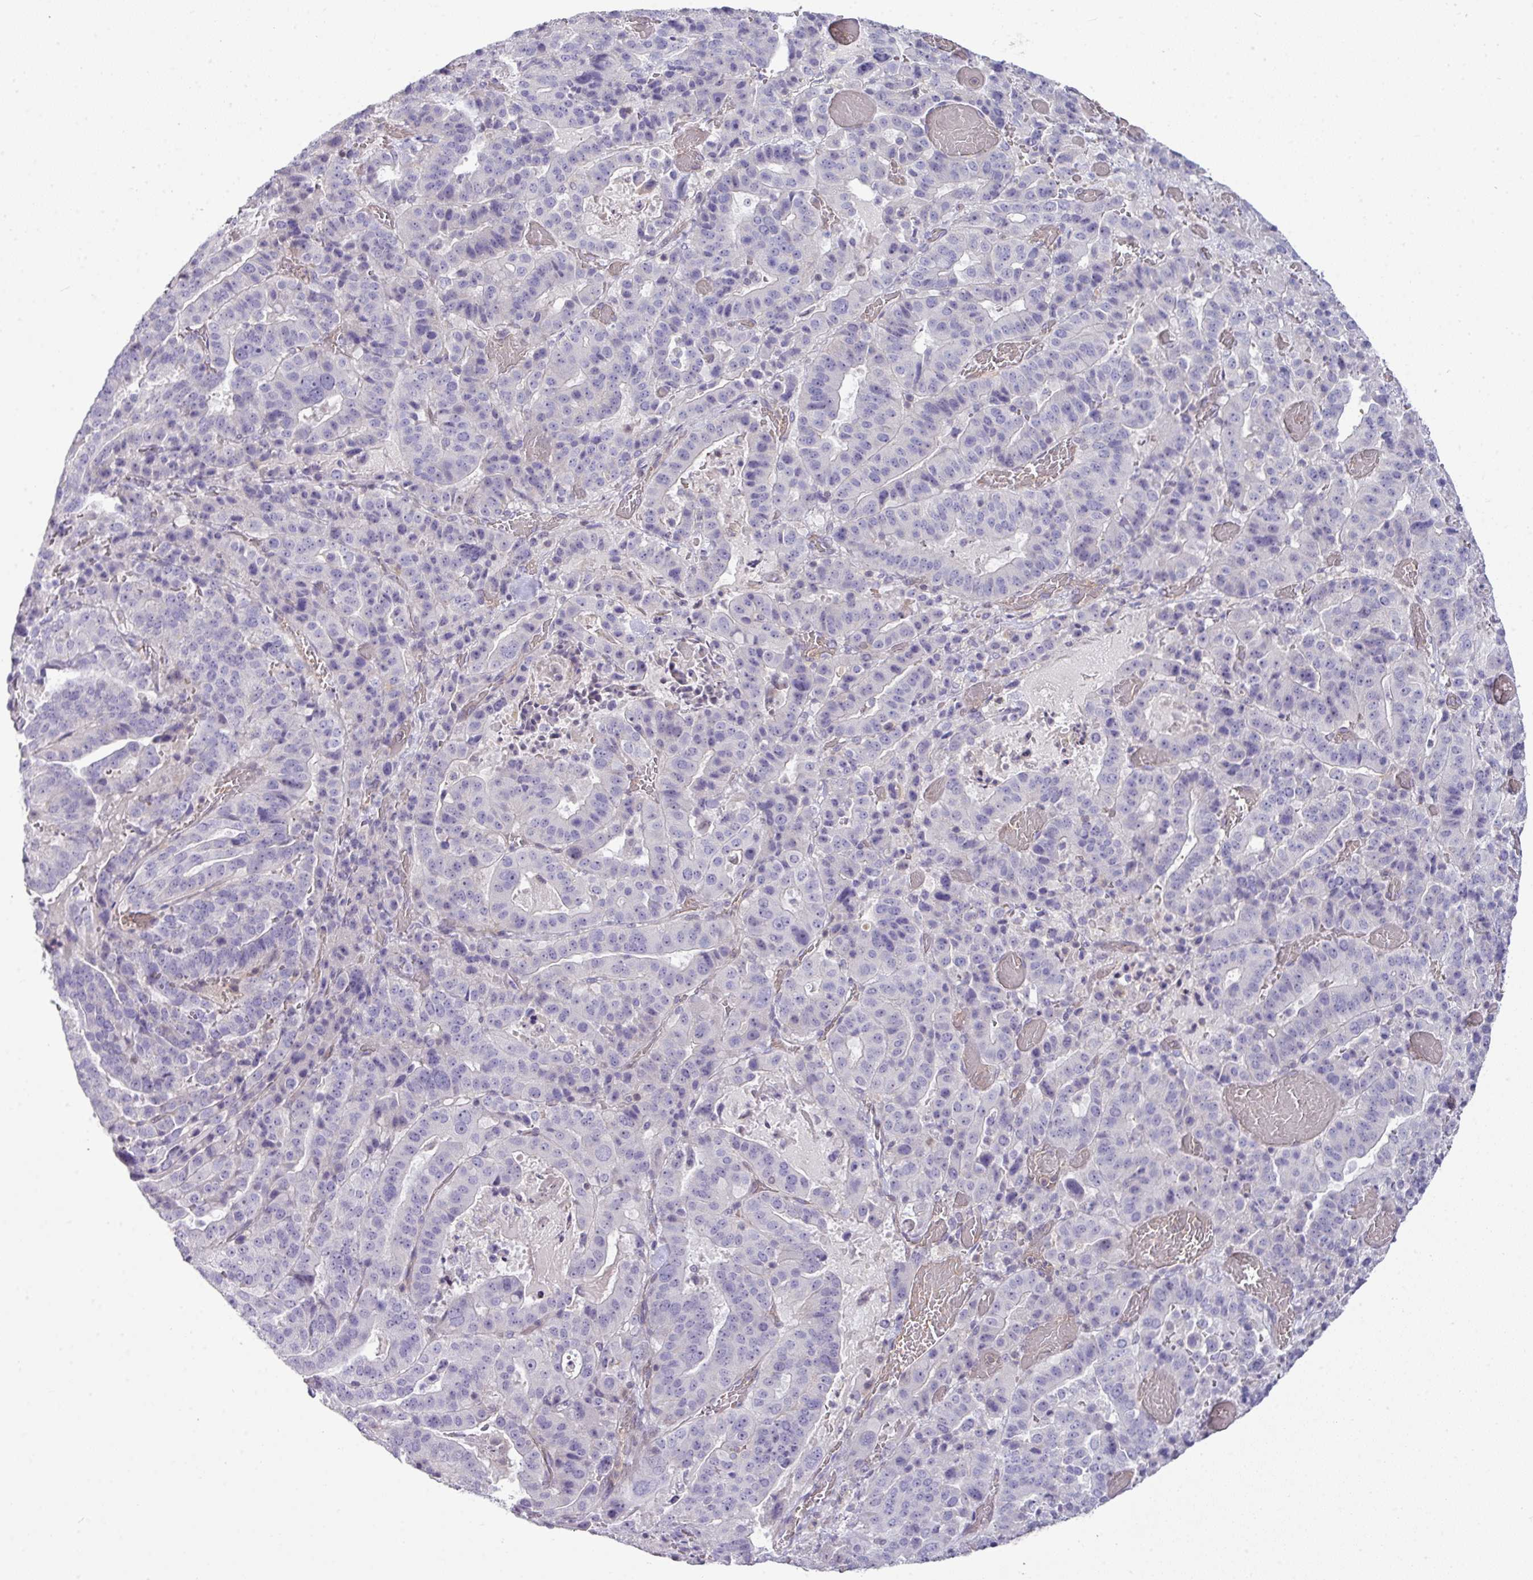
{"staining": {"intensity": "negative", "quantity": "none", "location": "none"}, "tissue": "stomach cancer", "cell_type": "Tumor cells", "image_type": "cancer", "snomed": [{"axis": "morphology", "description": "Adenocarcinoma, NOS"}, {"axis": "topography", "description": "Stomach"}], "caption": "An immunohistochemistry photomicrograph of adenocarcinoma (stomach) is shown. There is no staining in tumor cells of adenocarcinoma (stomach).", "gene": "STAT5A", "patient": {"sex": "male", "age": 48}}